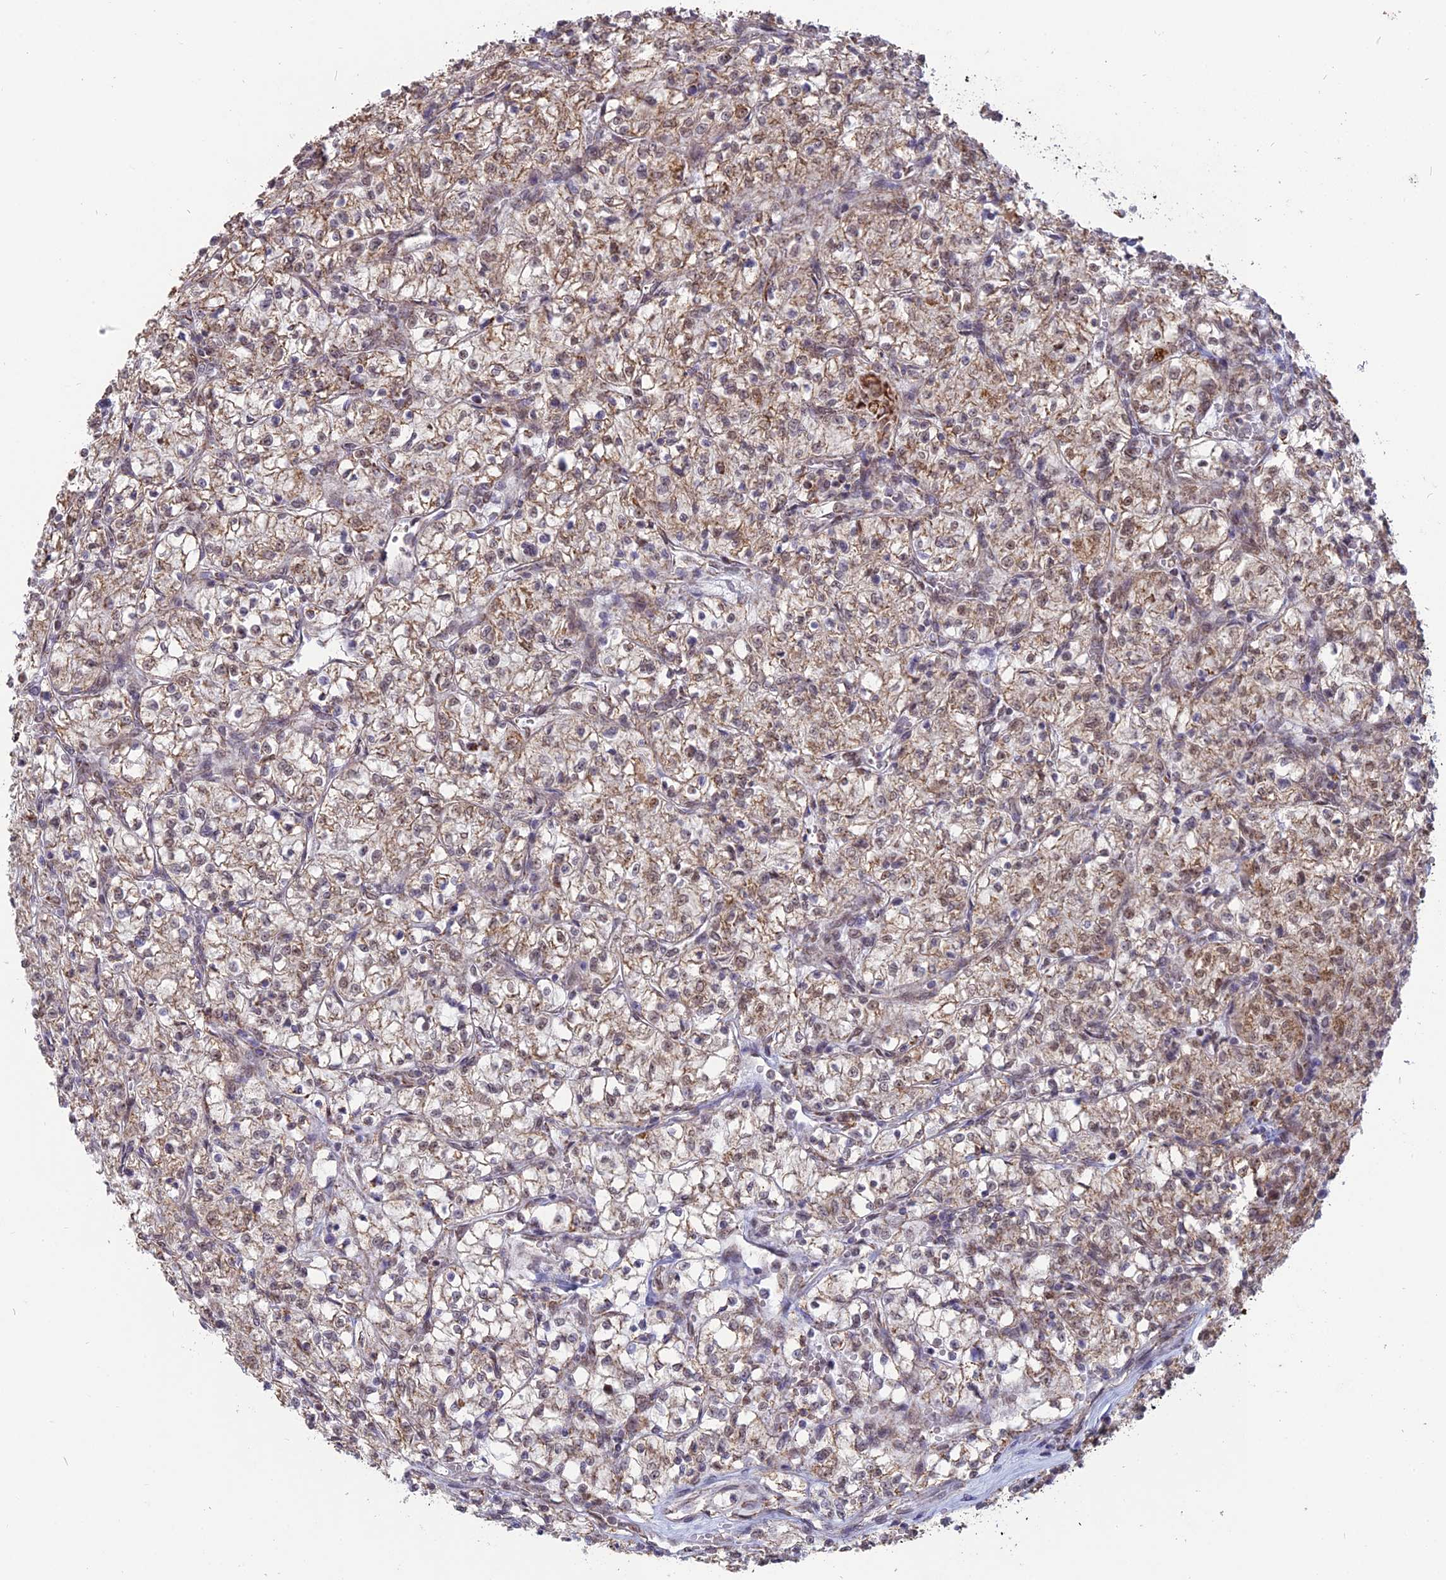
{"staining": {"intensity": "weak", "quantity": "<25%", "location": "cytoplasmic/membranous"}, "tissue": "renal cancer", "cell_type": "Tumor cells", "image_type": "cancer", "snomed": [{"axis": "morphology", "description": "Adenocarcinoma, NOS"}, {"axis": "topography", "description": "Kidney"}], "caption": "The histopathology image shows no significant positivity in tumor cells of renal adenocarcinoma.", "gene": "ARHGAP40", "patient": {"sex": "female", "age": 64}}